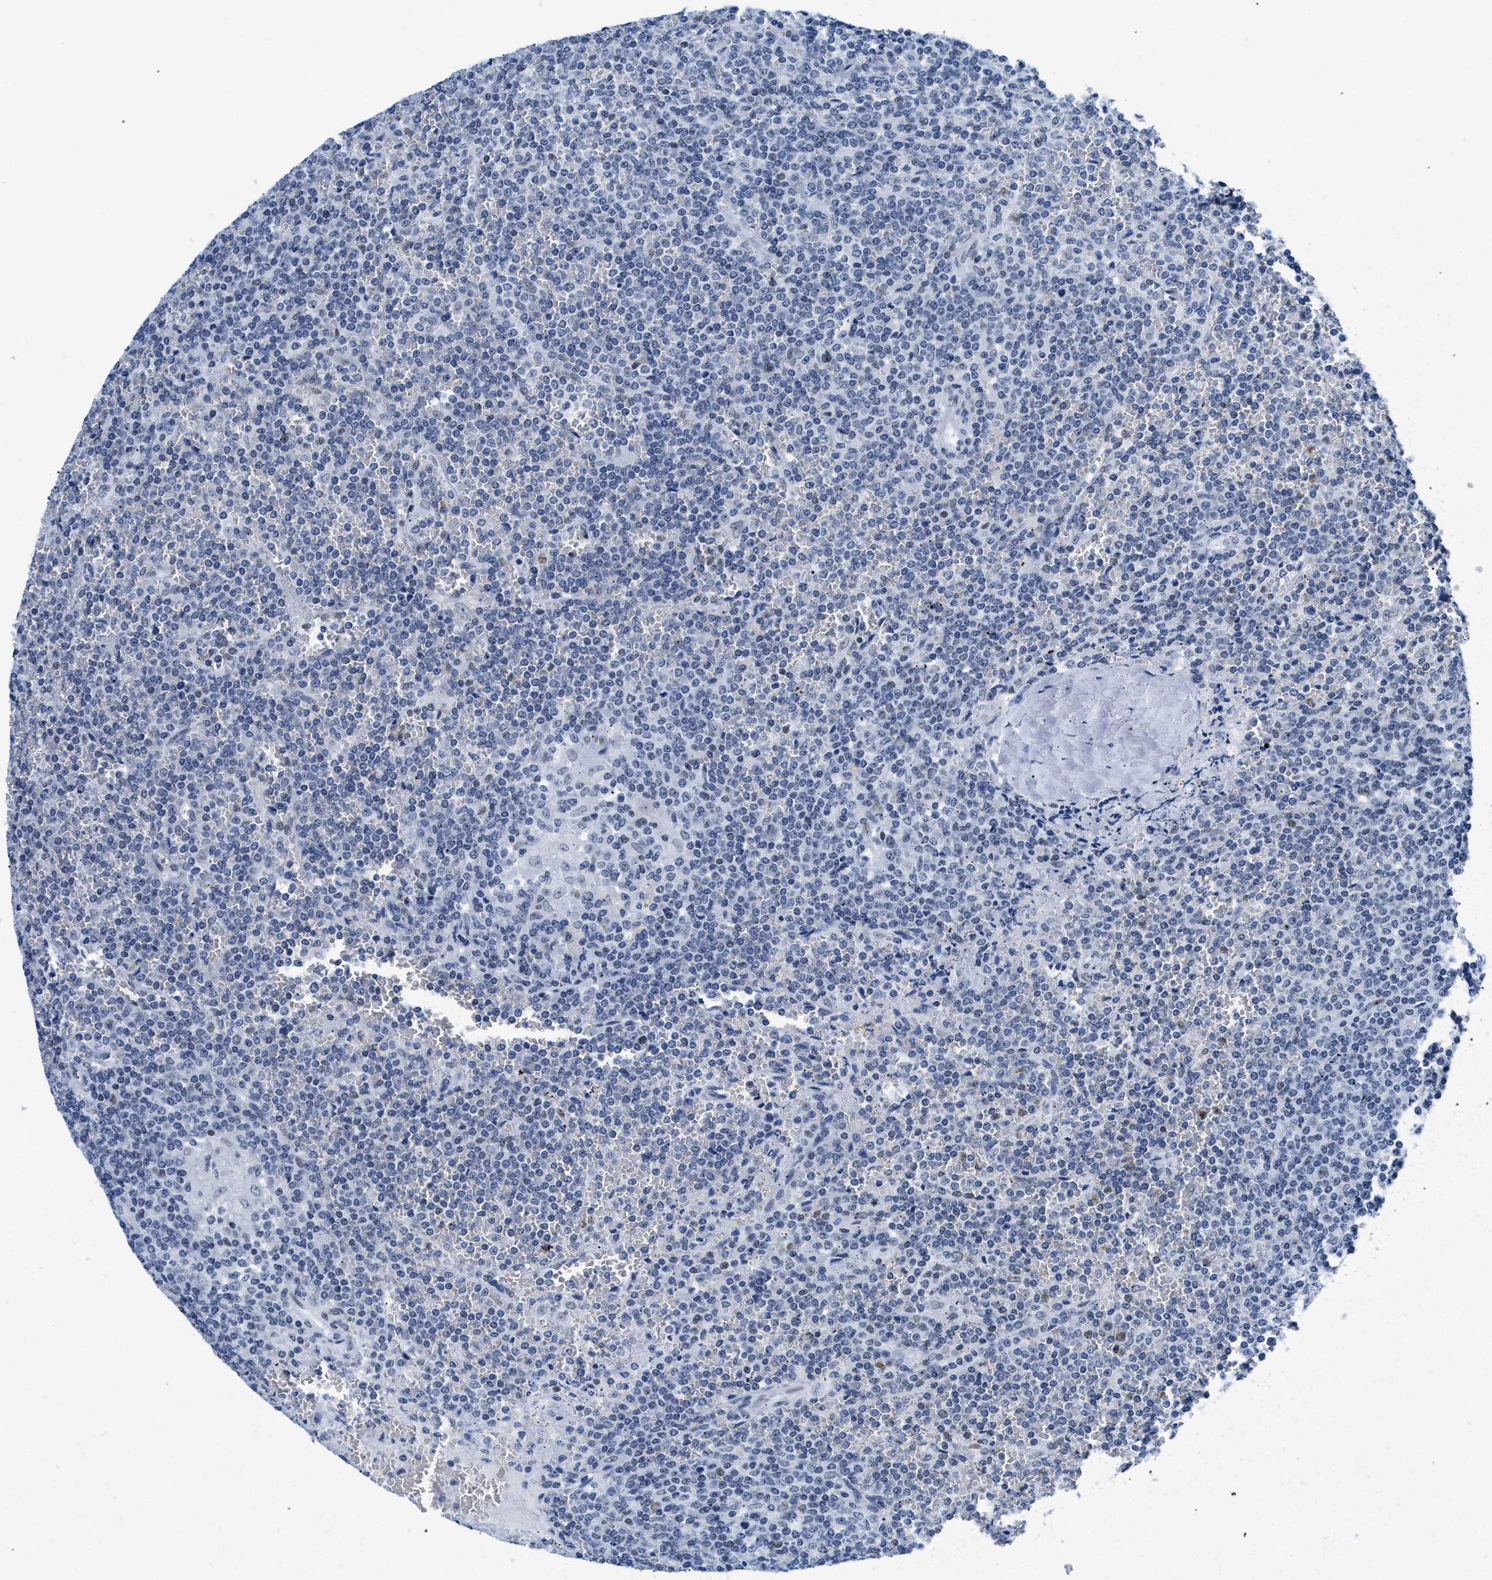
{"staining": {"intensity": "negative", "quantity": "none", "location": "none"}, "tissue": "lymphoma", "cell_type": "Tumor cells", "image_type": "cancer", "snomed": [{"axis": "morphology", "description": "Malignant lymphoma, non-Hodgkin's type, Low grade"}, {"axis": "topography", "description": "Spleen"}], "caption": "IHC micrograph of neoplastic tissue: human malignant lymphoma, non-Hodgkin's type (low-grade) stained with DAB (3,3'-diaminobenzidine) demonstrates no significant protein positivity in tumor cells.", "gene": "CTBP1", "patient": {"sex": "female", "age": 19}}